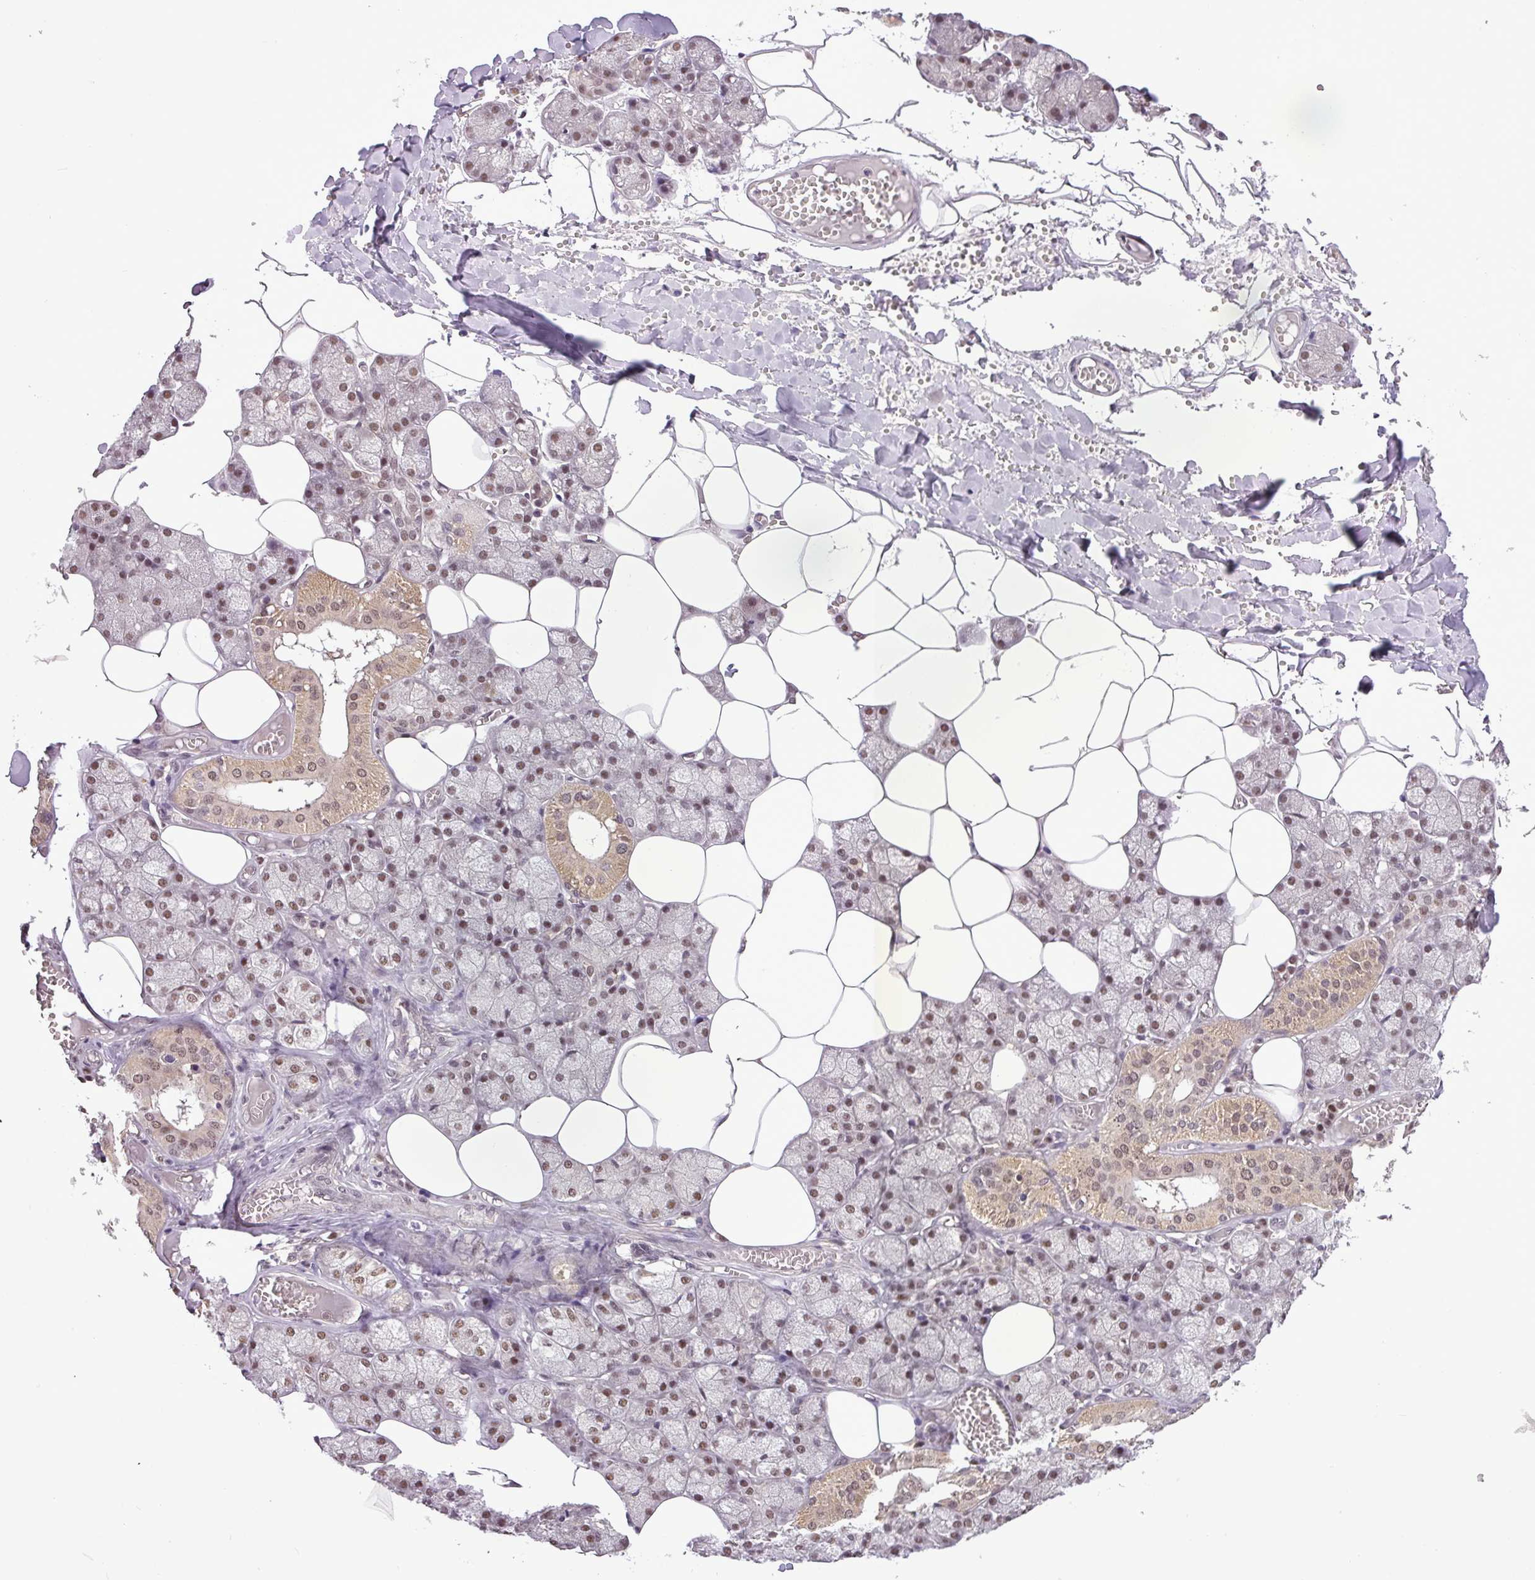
{"staining": {"intensity": "moderate", "quantity": ">75%", "location": "cytoplasmic/membranous,nuclear"}, "tissue": "salivary gland", "cell_type": "Glandular cells", "image_type": "normal", "snomed": [{"axis": "morphology", "description": "Normal tissue, NOS"}, {"axis": "topography", "description": "Salivary gland"}], "caption": "IHC of unremarkable human salivary gland demonstrates medium levels of moderate cytoplasmic/membranous,nuclear staining in about >75% of glandular cells.", "gene": "MFHAS1", "patient": {"sex": "male", "age": 62}}